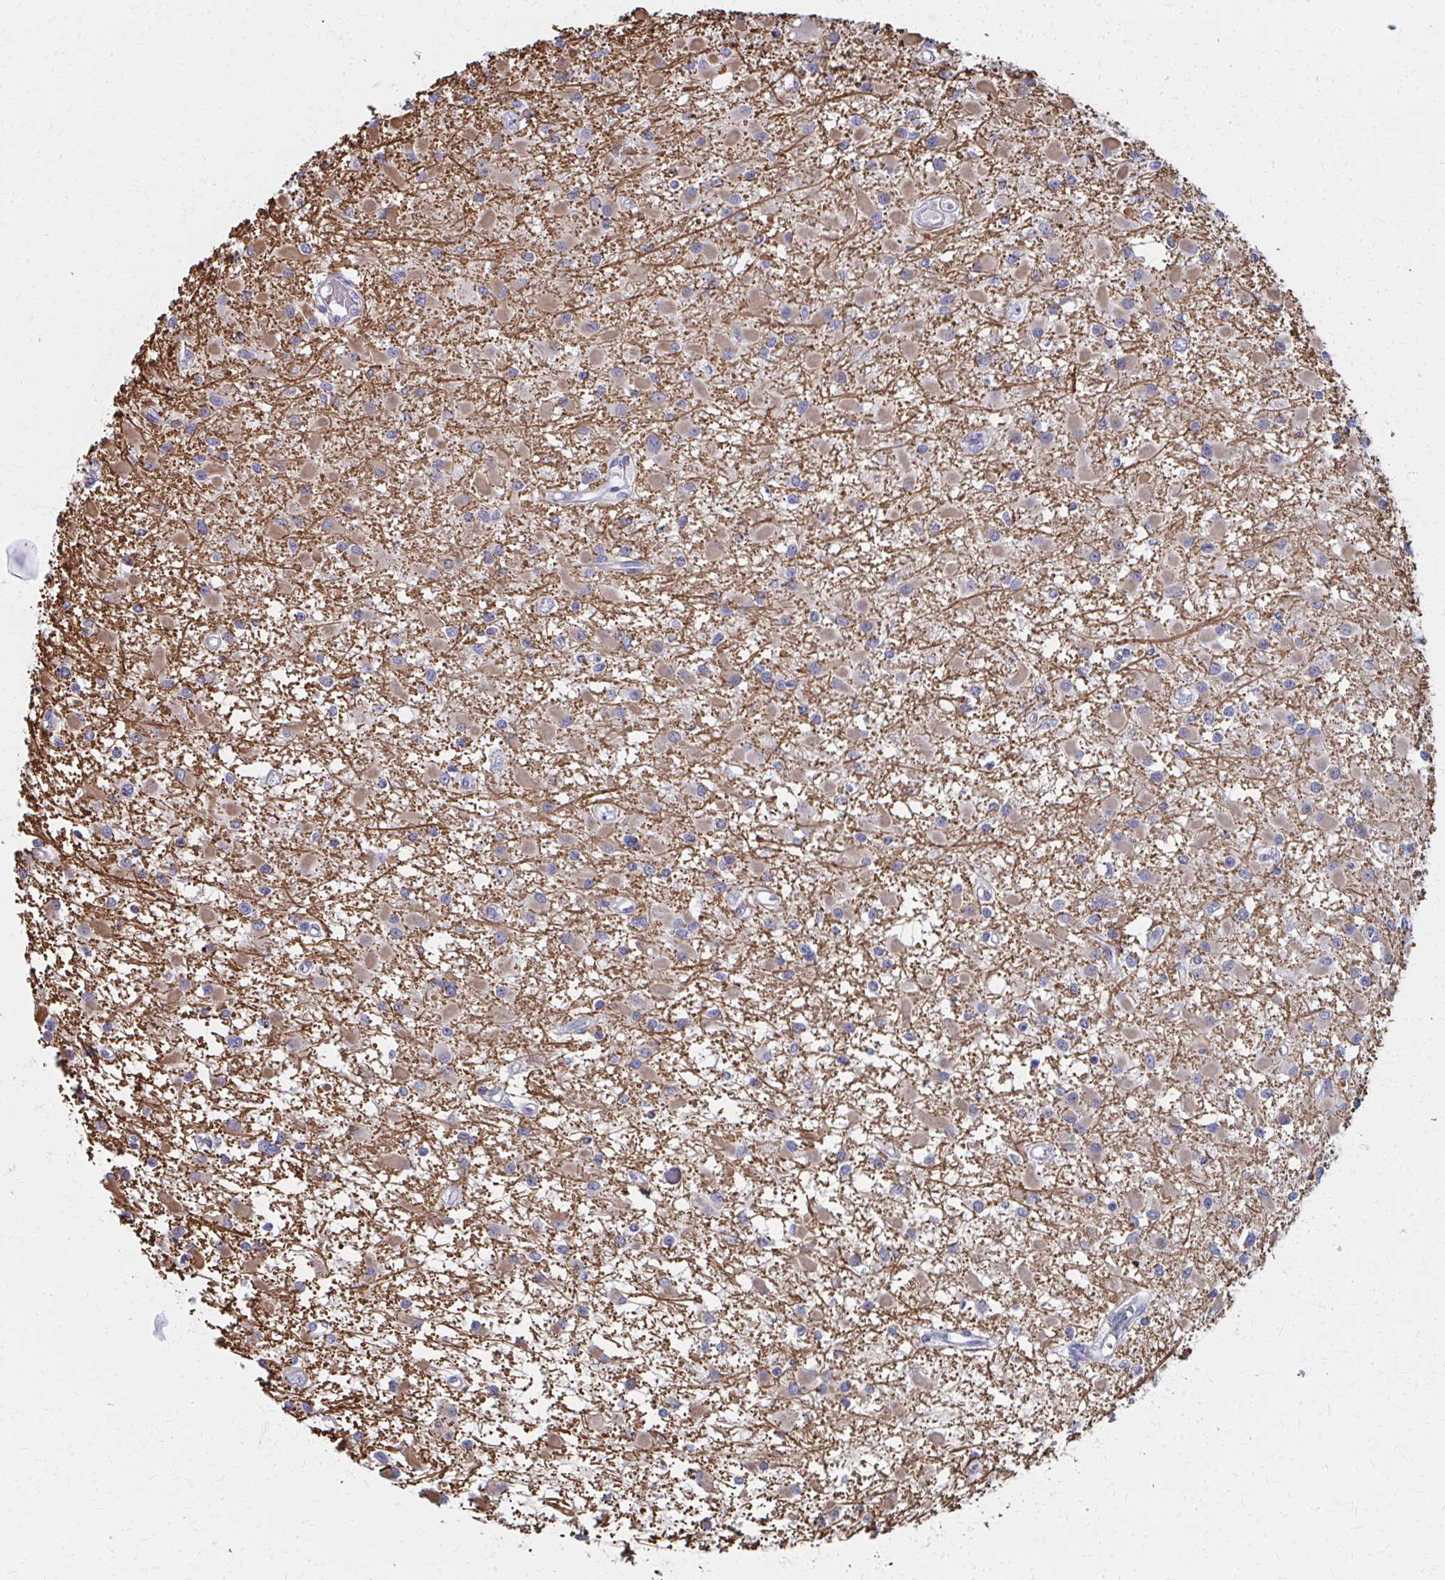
{"staining": {"intensity": "negative", "quantity": "none", "location": "none"}, "tissue": "glioma", "cell_type": "Tumor cells", "image_type": "cancer", "snomed": [{"axis": "morphology", "description": "Glioma, malignant, High grade"}, {"axis": "topography", "description": "Brain"}], "caption": "Immunohistochemical staining of glioma demonstrates no significant expression in tumor cells.", "gene": "MS4A2", "patient": {"sex": "male", "age": 54}}